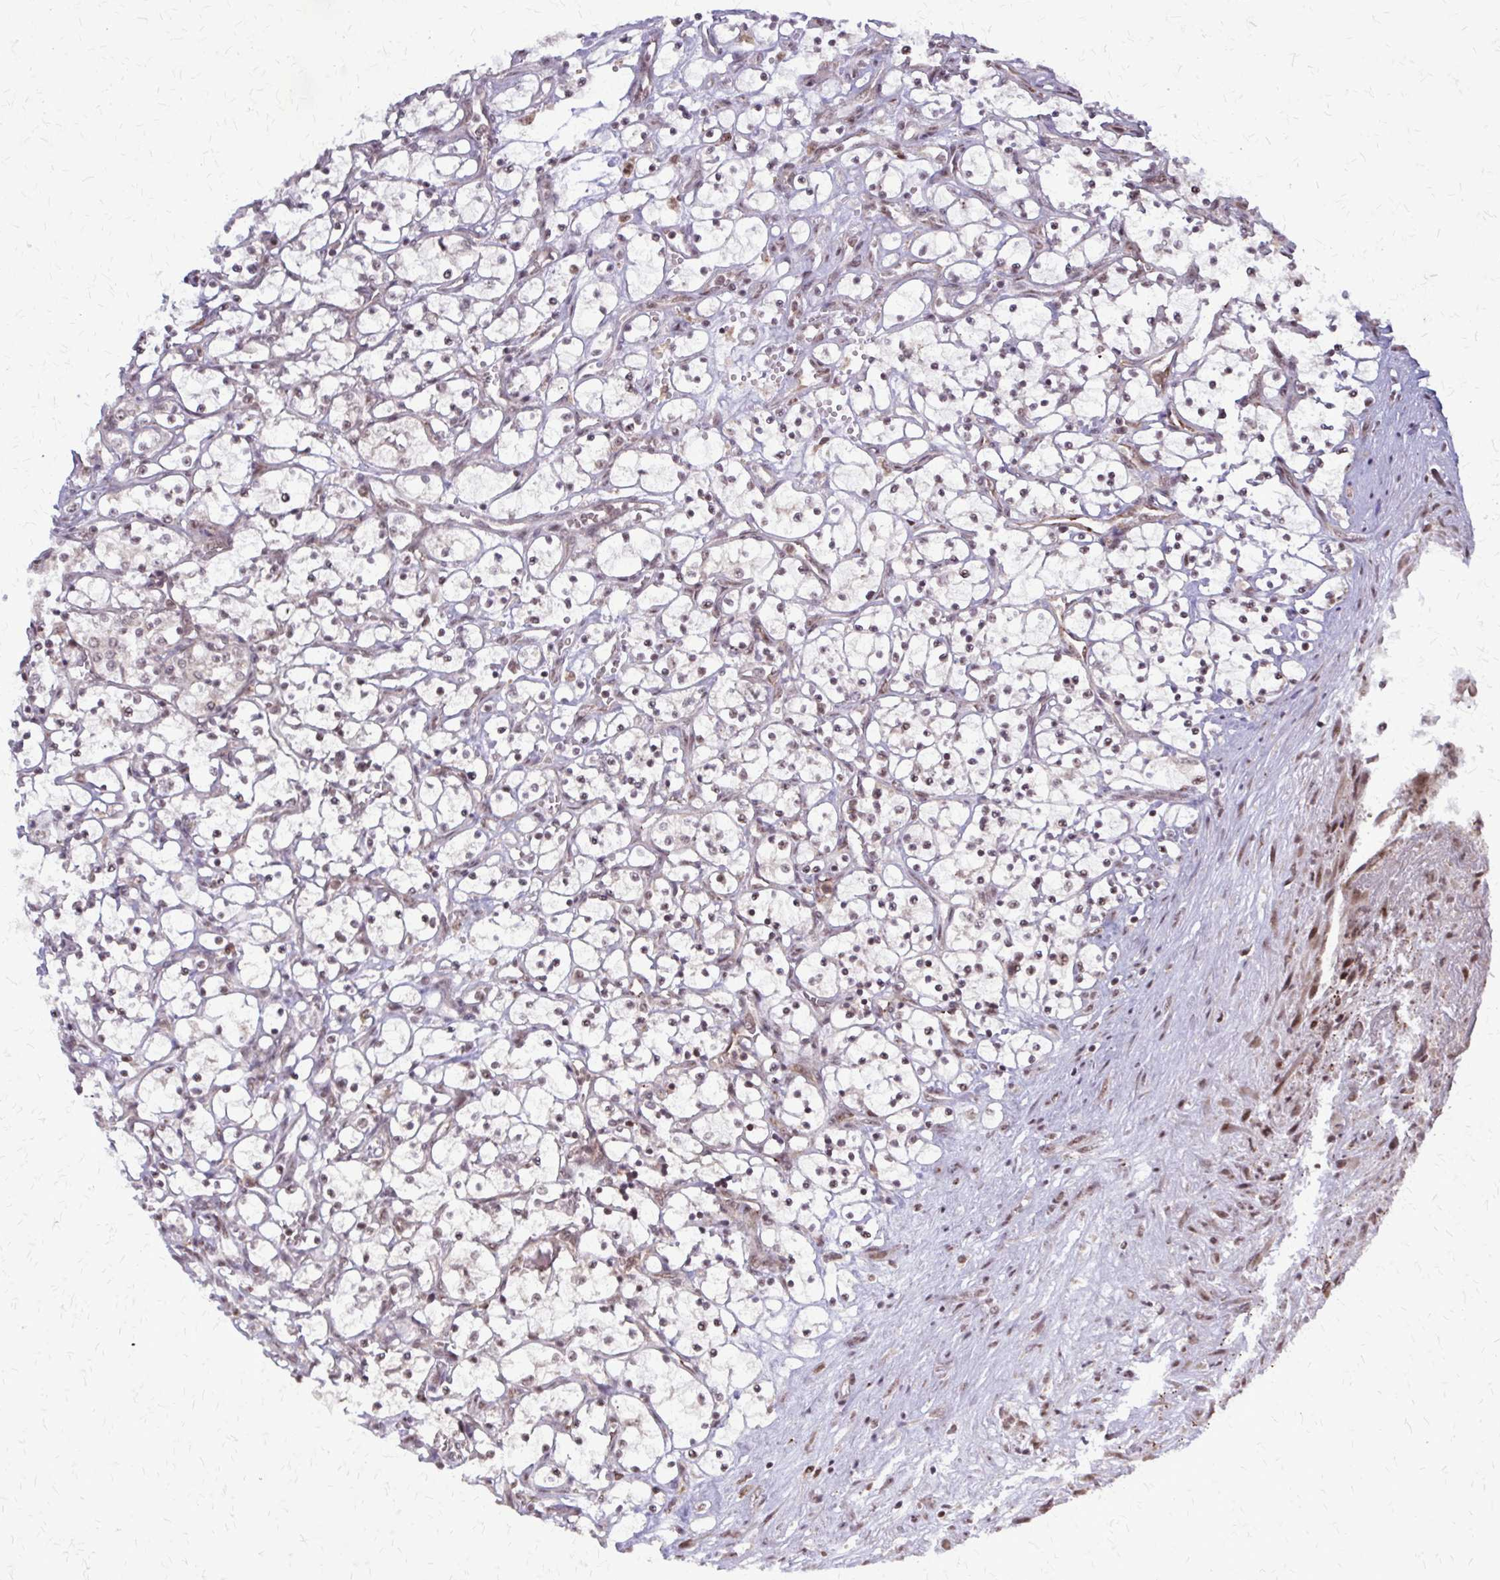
{"staining": {"intensity": "moderate", "quantity": "<25%", "location": "nuclear"}, "tissue": "renal cancer", "cell_type": "Tumor cells", "image_type": "cancer", "snomed": [{"axis": "morphology", "description": "Adenocarcinoma, NOS"}, {"axis": "topography", "description": "Kidney"}], "caption": "A brown stain highlights moderate nuclear positivity of a protein in renal adenocarcinoma tumor cells.", "gene": "HDAC3", "patient": {"sex": "female", "age": 69}}